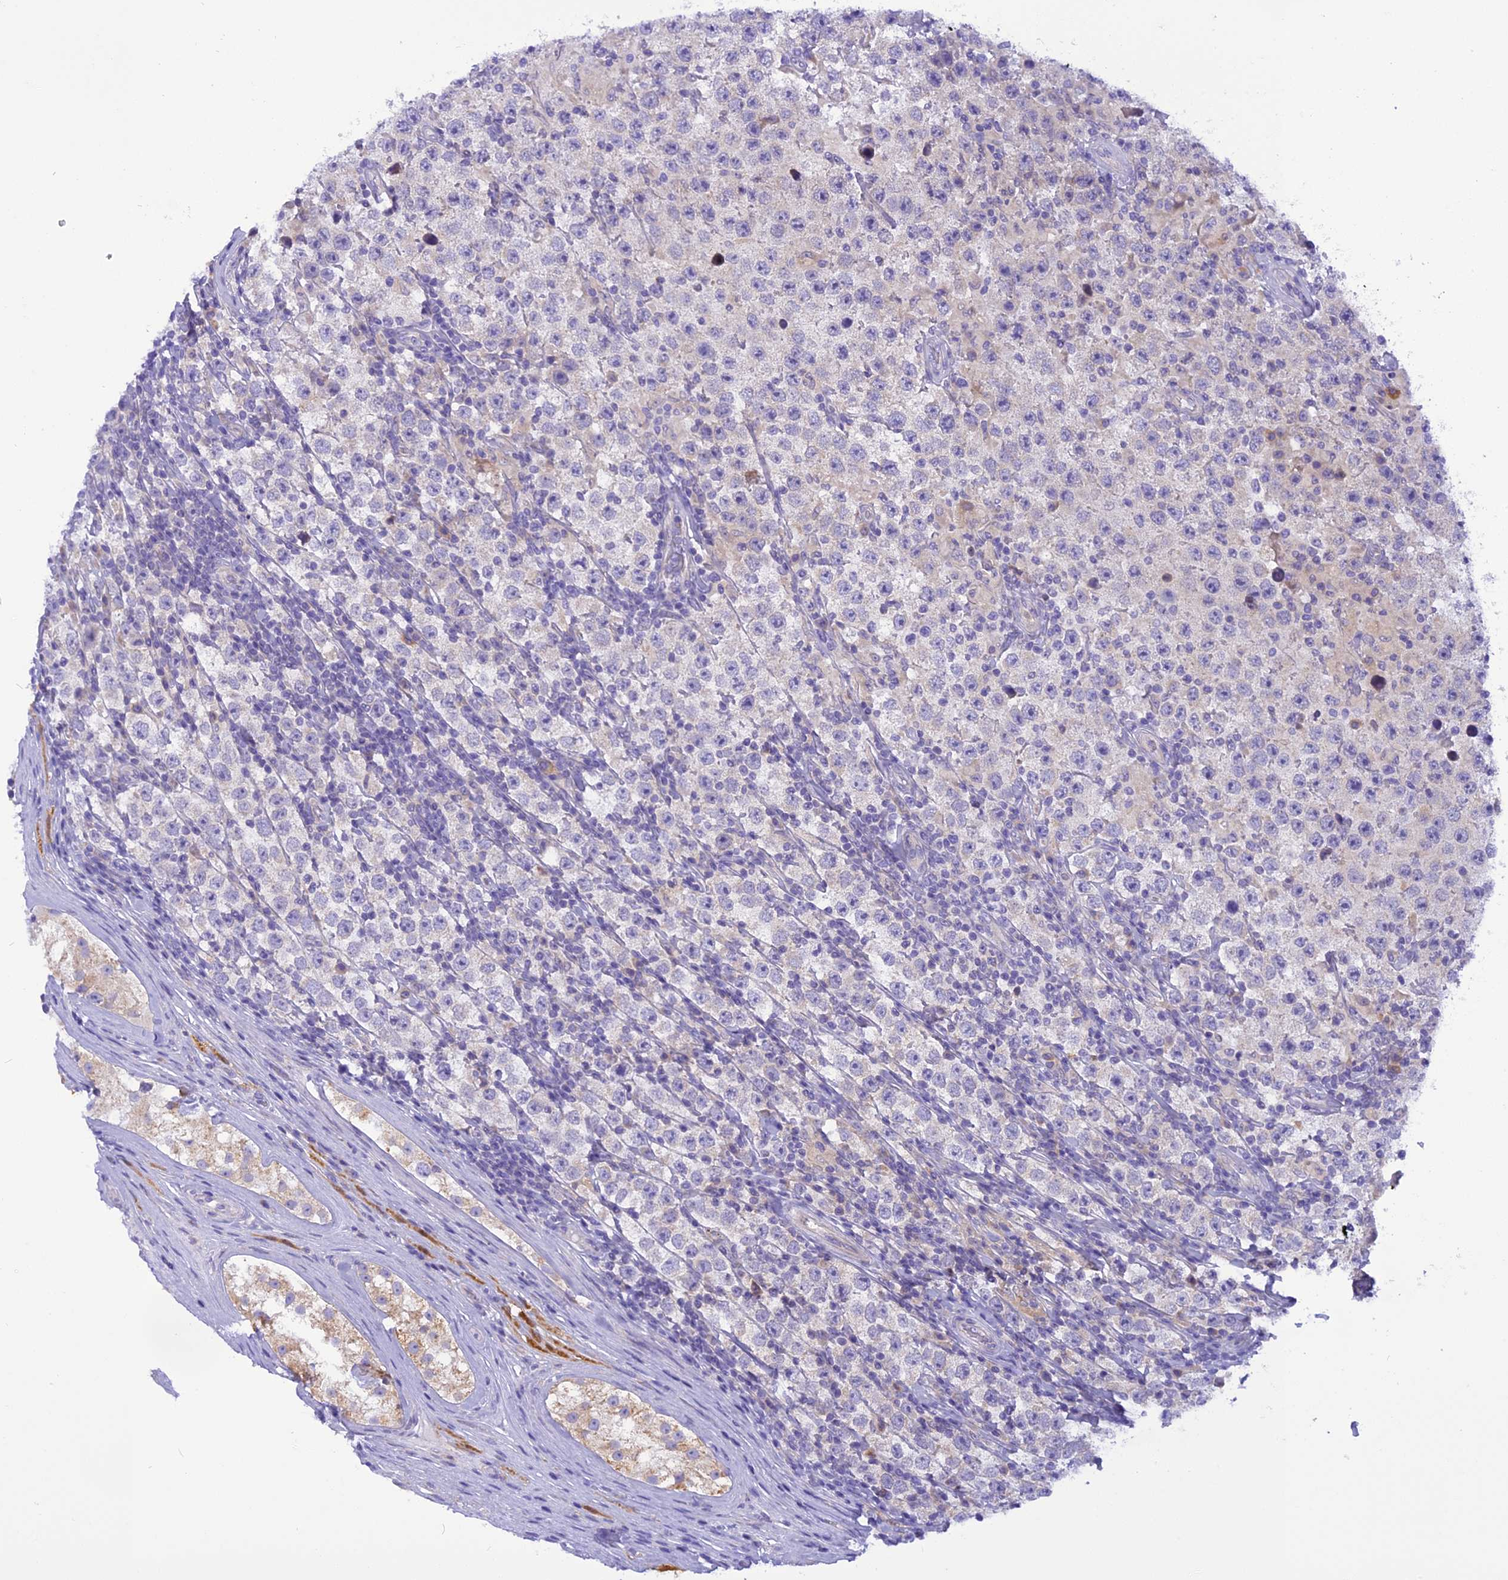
{"staining": {"intensity": "negative", "quantity": "none", "location": "none"}, "tissue": "testis cancer", "cell_type": "Tumor cells", "image_type": "cancer", "snomed": [{"axis": "morphology", "description": "Normal tissue, NOS"}, {"axis": "morphology", "description": "Urothelial carcinoma, High grade"}, {"axis": "morphology", "description": "Seminoma, NOS"}, {"axis": "morphology", "description": "Carcinoma, Embryonal, NOS"}, {"axis": "topography", "description": "Urinary bladder"}, {"axis": "topography", "description": "Testis"}], "caption": "Photomicrograph shows no protein staining in tumor cells of testis cancer (urothelial carcinoma (high-grade)) tissue.", "gene": "TRIM3", "patient": {"sex": "male", "age": 41}}